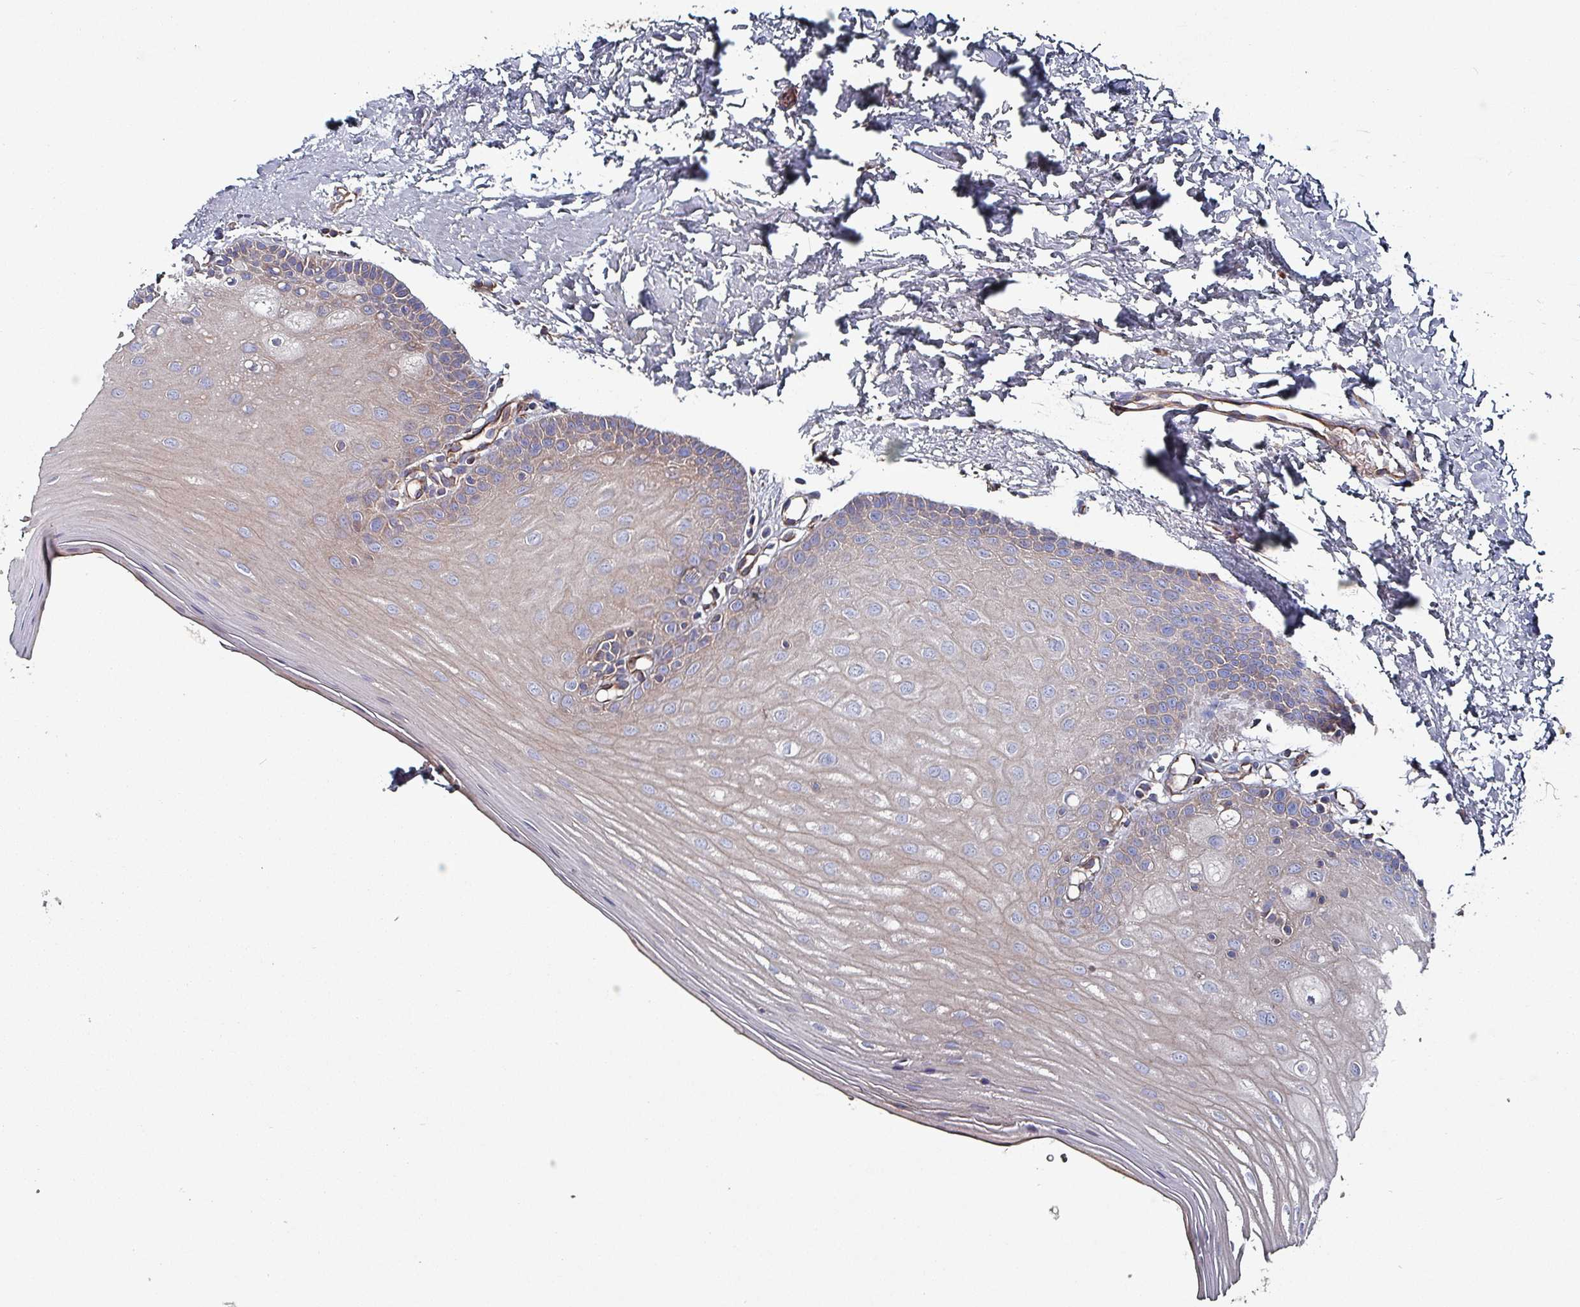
{"staining": {"intensity": "weak", "quantity": "<25%", "location": "cytoplasmic/membranous"}, "tissue": "oral mucosa", "cell_type": "Squamous epithelial cells", "image_type": "normal", "snomed": [{"axis": "morphology", "description": "Normal tissue, NOS"}, {"axis": "topography", "description": "Oral tissue"}], "caption": "Human oral mucosa stained for a protein using immunohistochemistry displays no positivity in squamous epithelial cells.", "gene": "ANO10", "patient": {"sex": "female", "age": 67}}